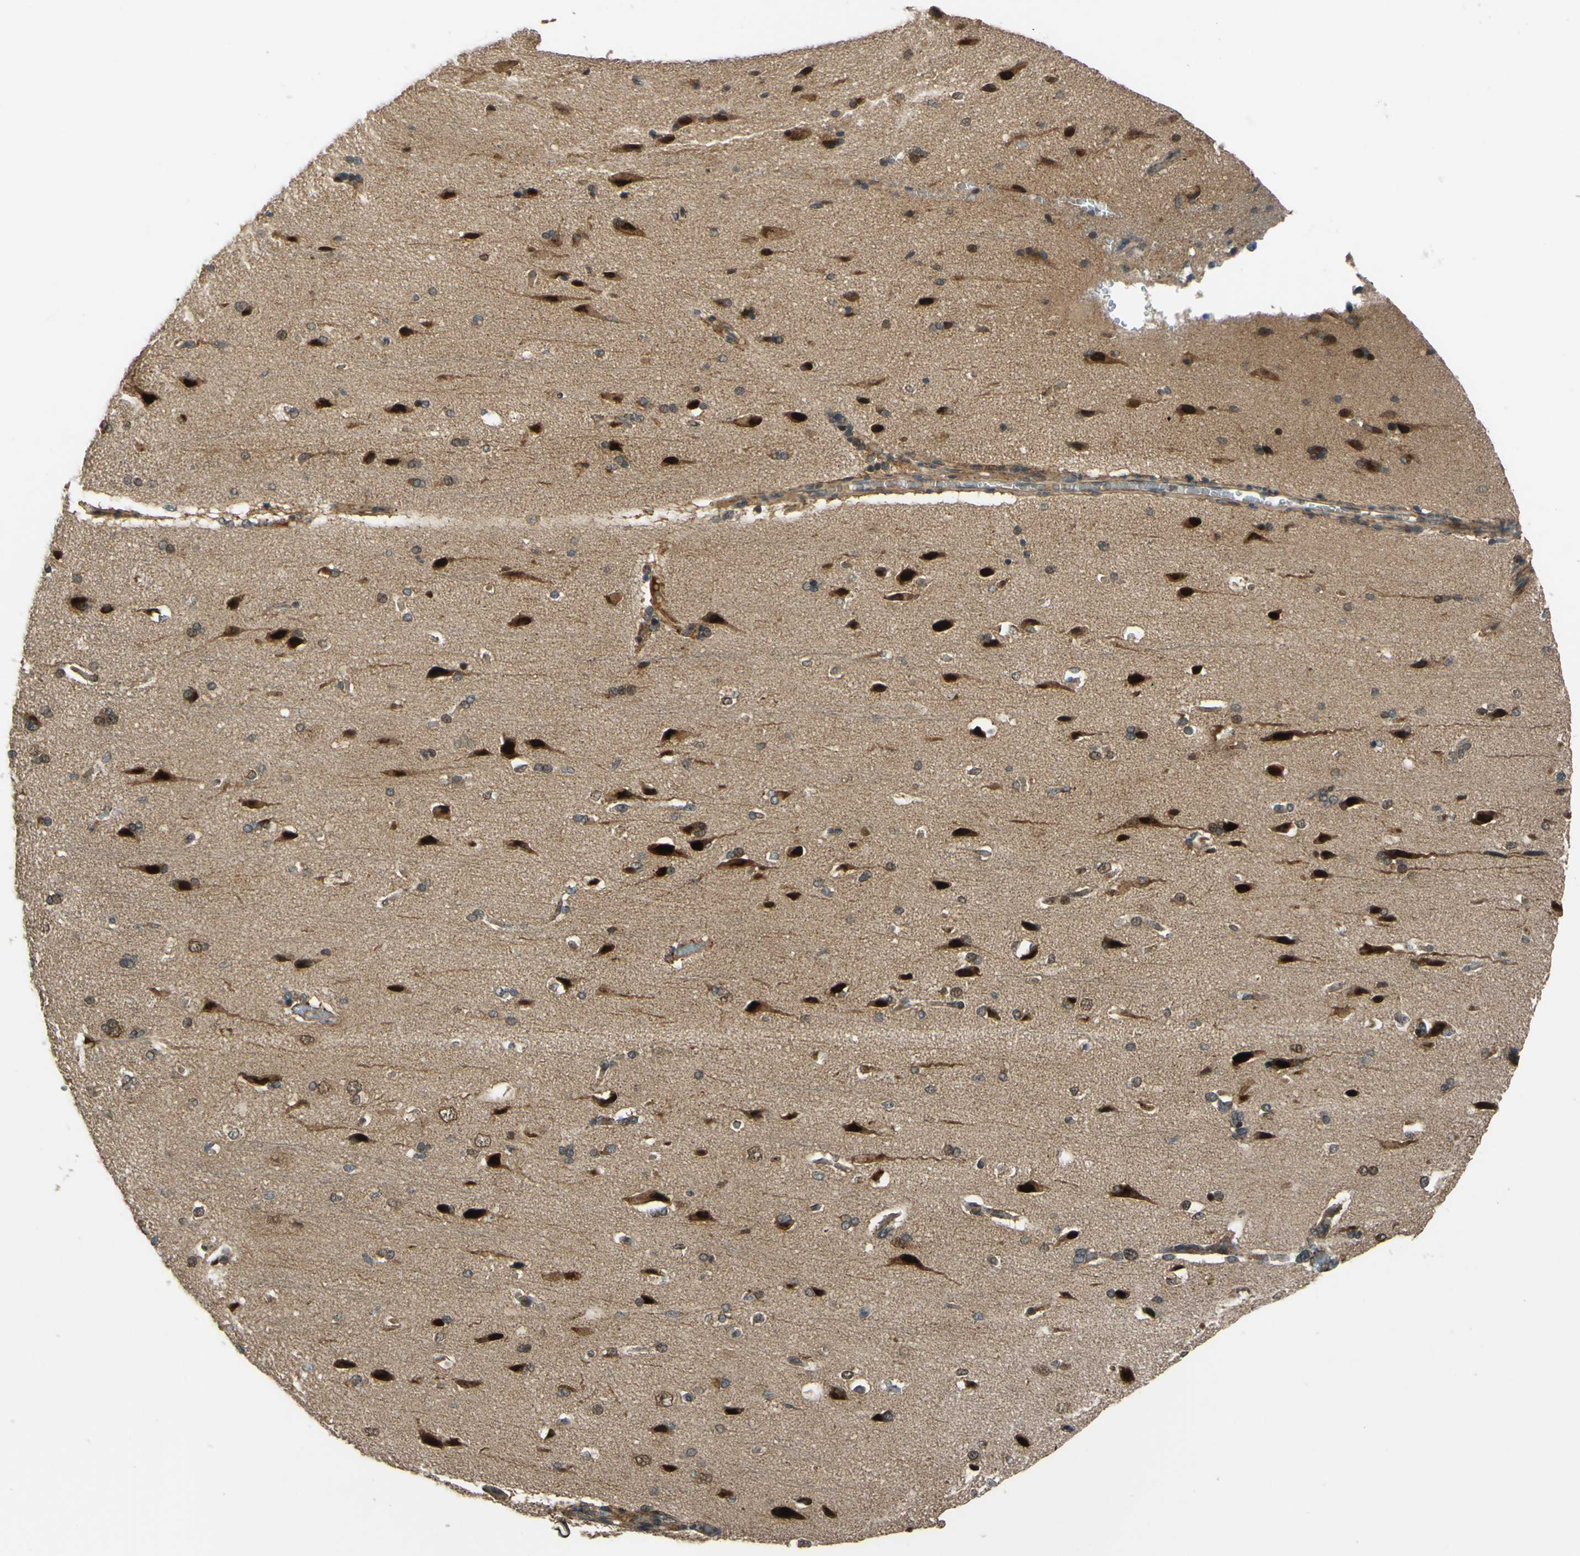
{"staining": {"intensity": "weak", "quantity": ">75%", "location": "cytoplasmic/membranous"}, "tissue": "cerebral cortex", "cell_type": "Endothelial cells", "image_type": "normal", "snomed": [{"axis": "morphology", "description": "Normal tissue, NOS"}, {"axis": "topography", "description": "Cerebral cortex"}], "caption": "Weak cytoplasmic/membranous positivity is present in about >75% of endothelial cells in benign cerebral cortex.", "gene": "ABCC8", "patient": {"sex": "male", "age": 62}}